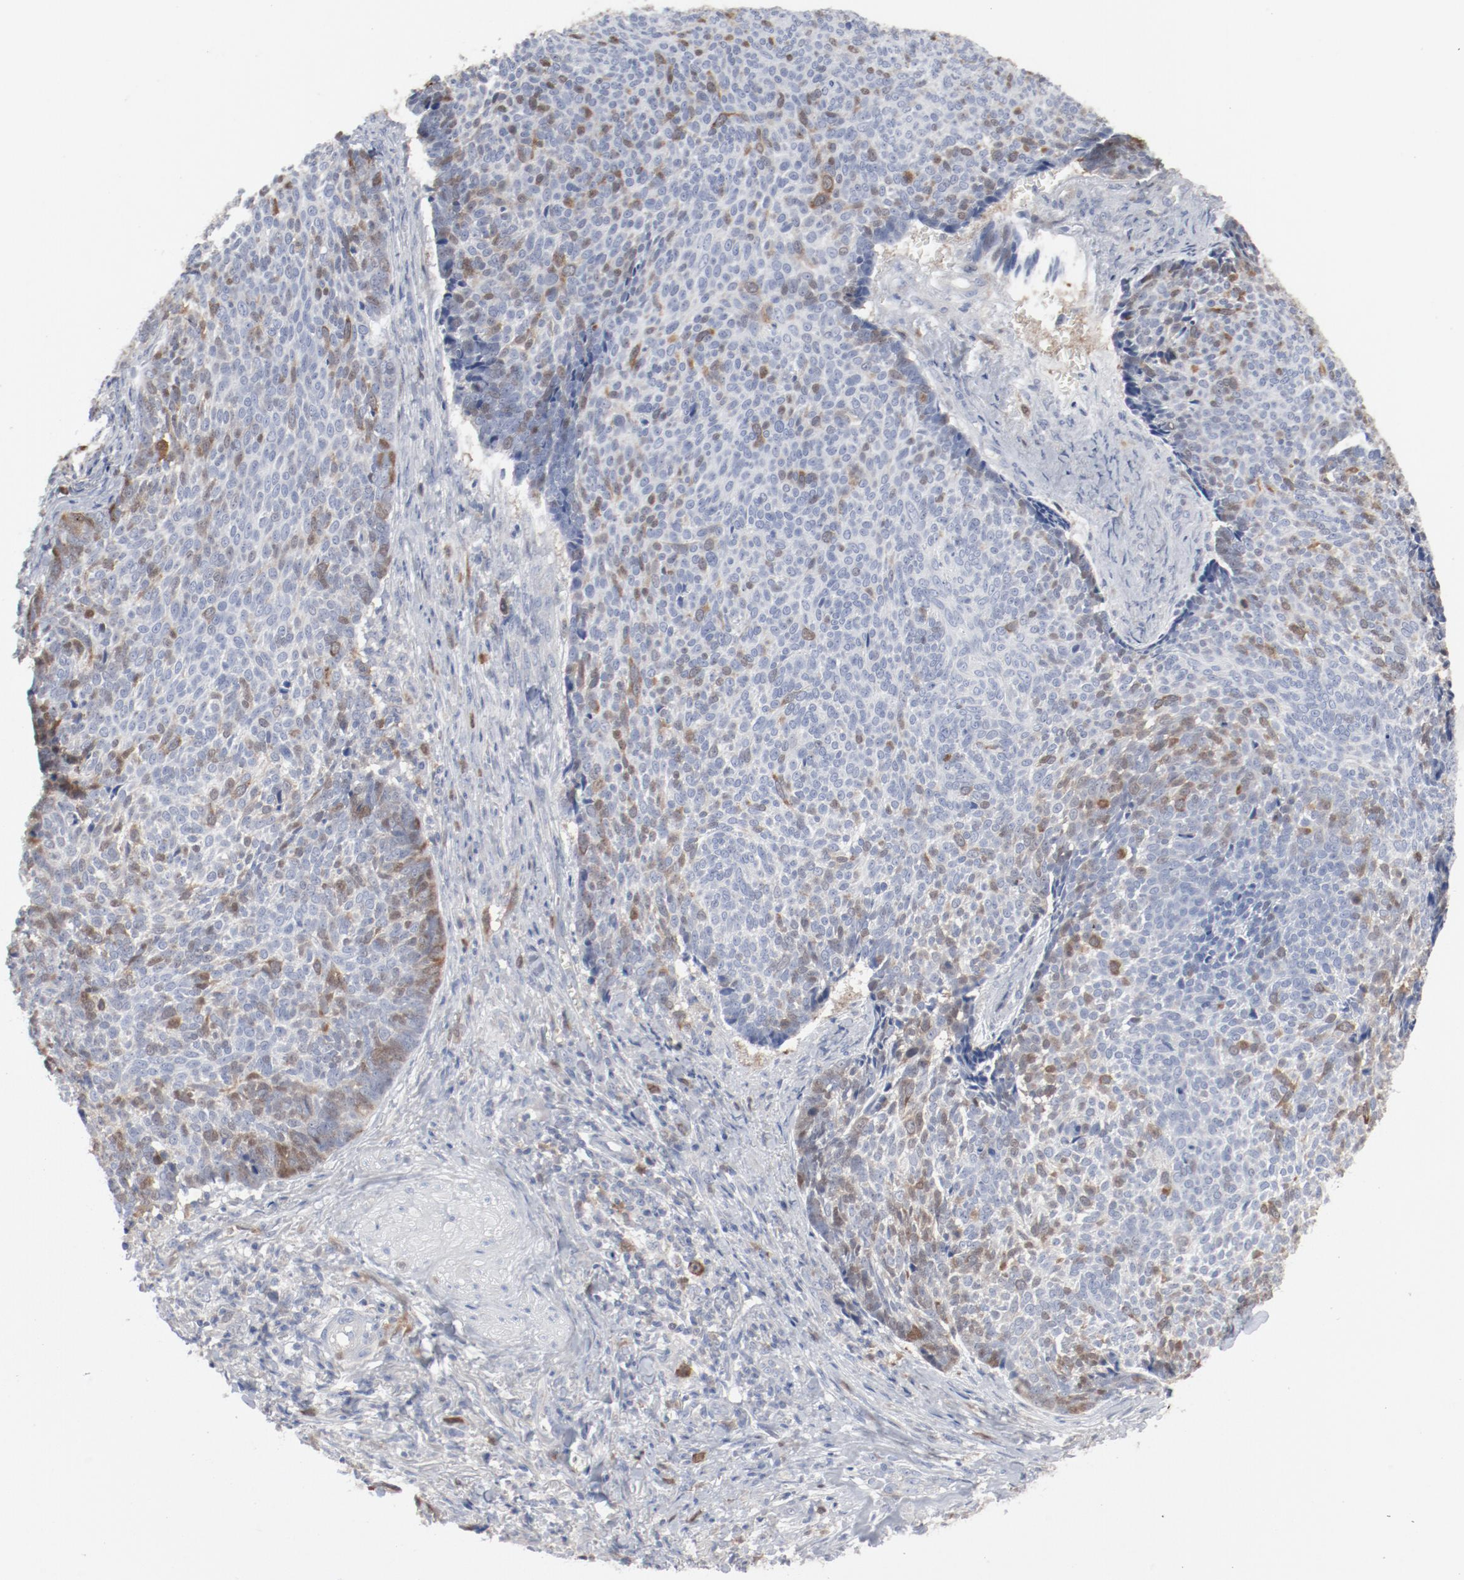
{"staining": {"intensity": "moderate", "quantity": "25%-75%", "location": "nuclear"}, "tissue": "skin cancer", "cell_type": "Tumor cells", "image_type": "cancer", "snomed": [{"axis": "morphology", "description": "Basal cell carcinoma"}, {"axis": "topography", "description": "Skin"}], "caption": "The micrograph displays immunohistochemical staining of skin cancer. There is moderate nuclear positivity is present in approximately 25%-75% of tumor cells.", "gene": "CDK1", "patient": {"sex": "male", "age": 84}}